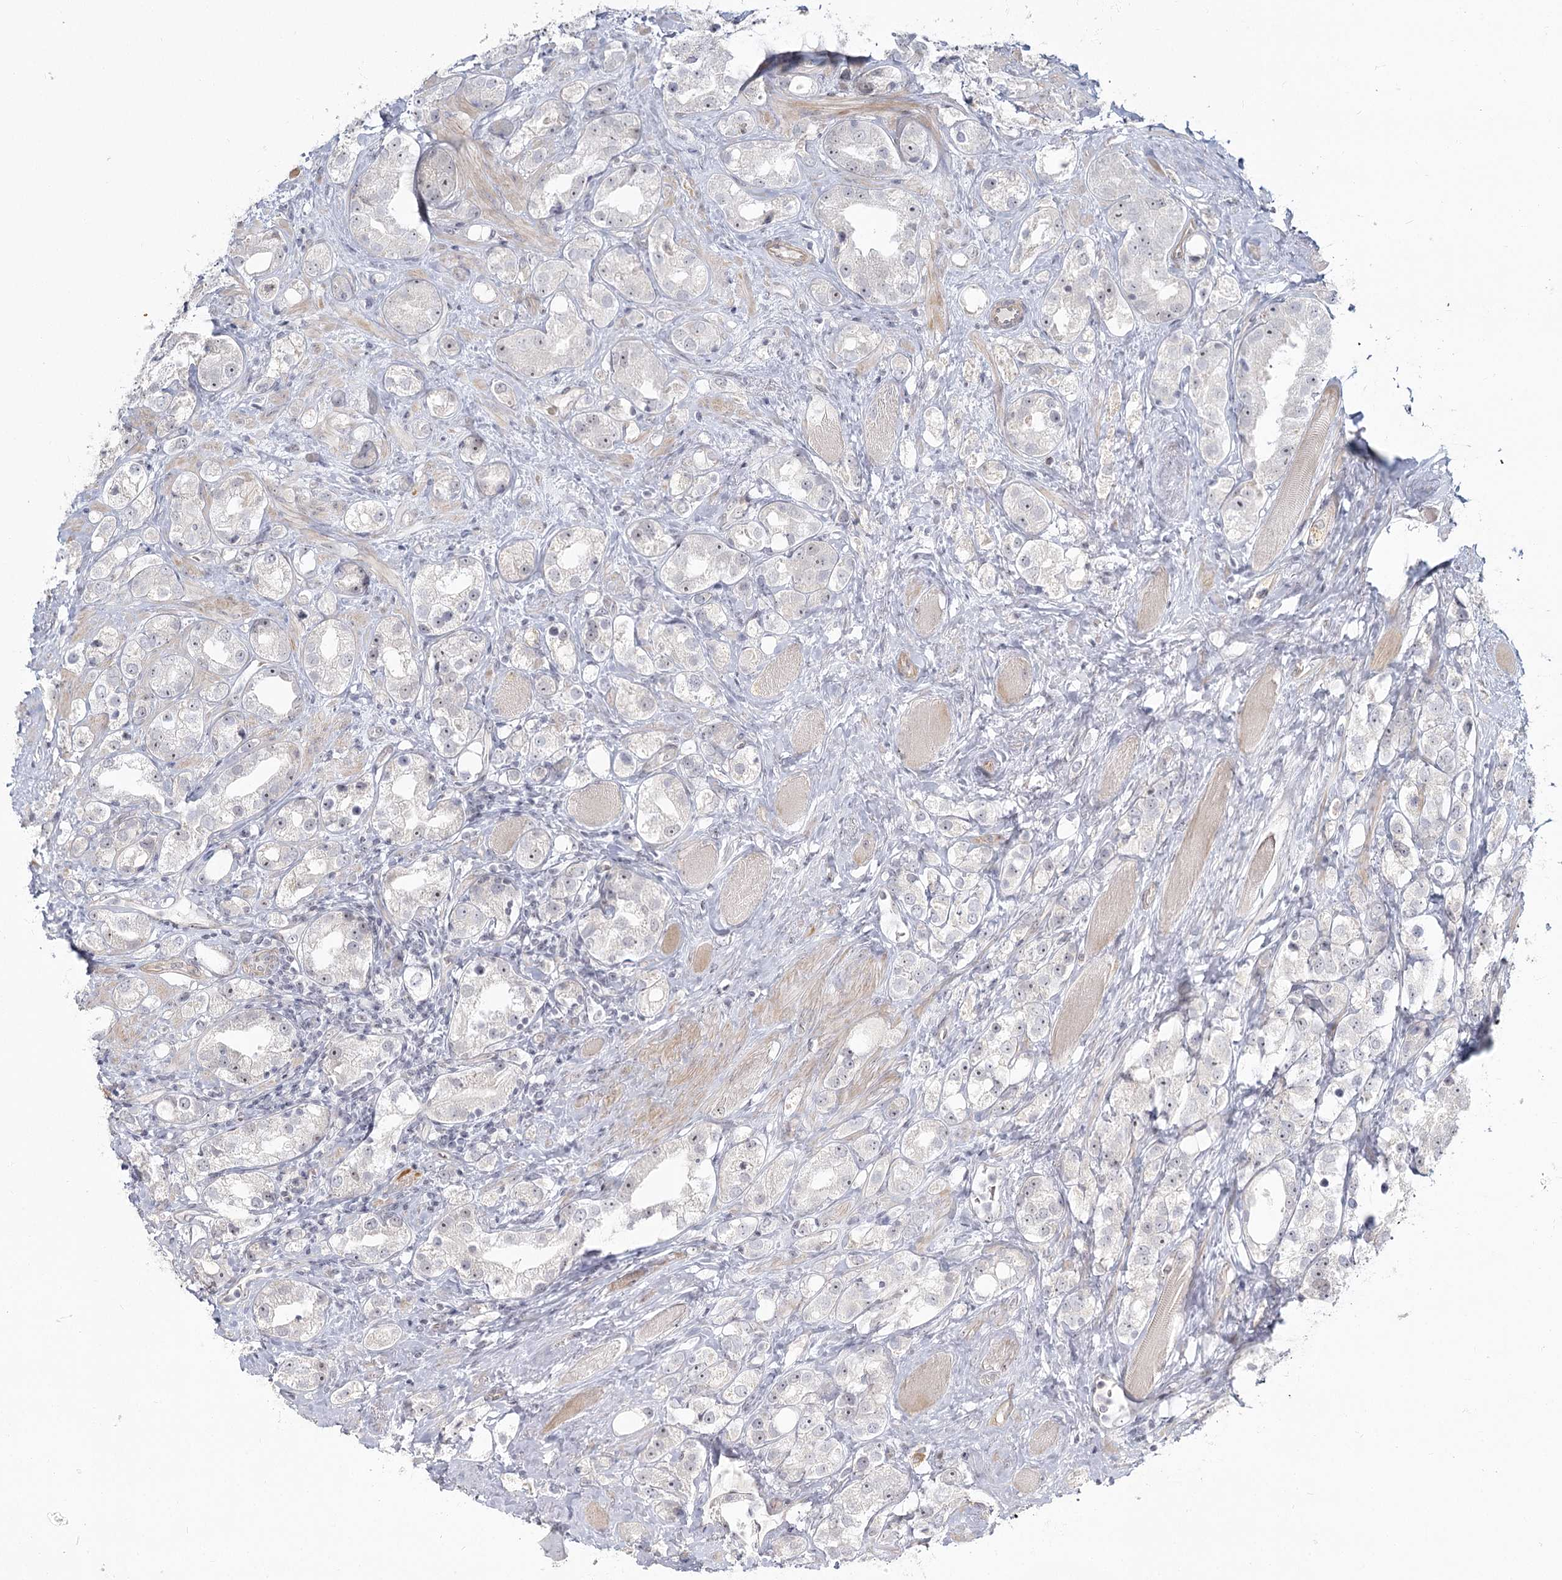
{"staining": {"intensity": "negative", "quantity": "none", "location": "none"}, "tissue": "prostate cancer", "cell_type": "Tumor cells", "image_type": "cancer", "snomed": [{"axis": "morphology", "description": "Adenocarcinoma, NOS"}, {"axis": "topography", "description": "Prostate"}], "caption": "Tumor cells are negative for protein expression in human prostate cancer.", "gene": "EXOSC7", "patient": {"sex": "male", "age": 79}}